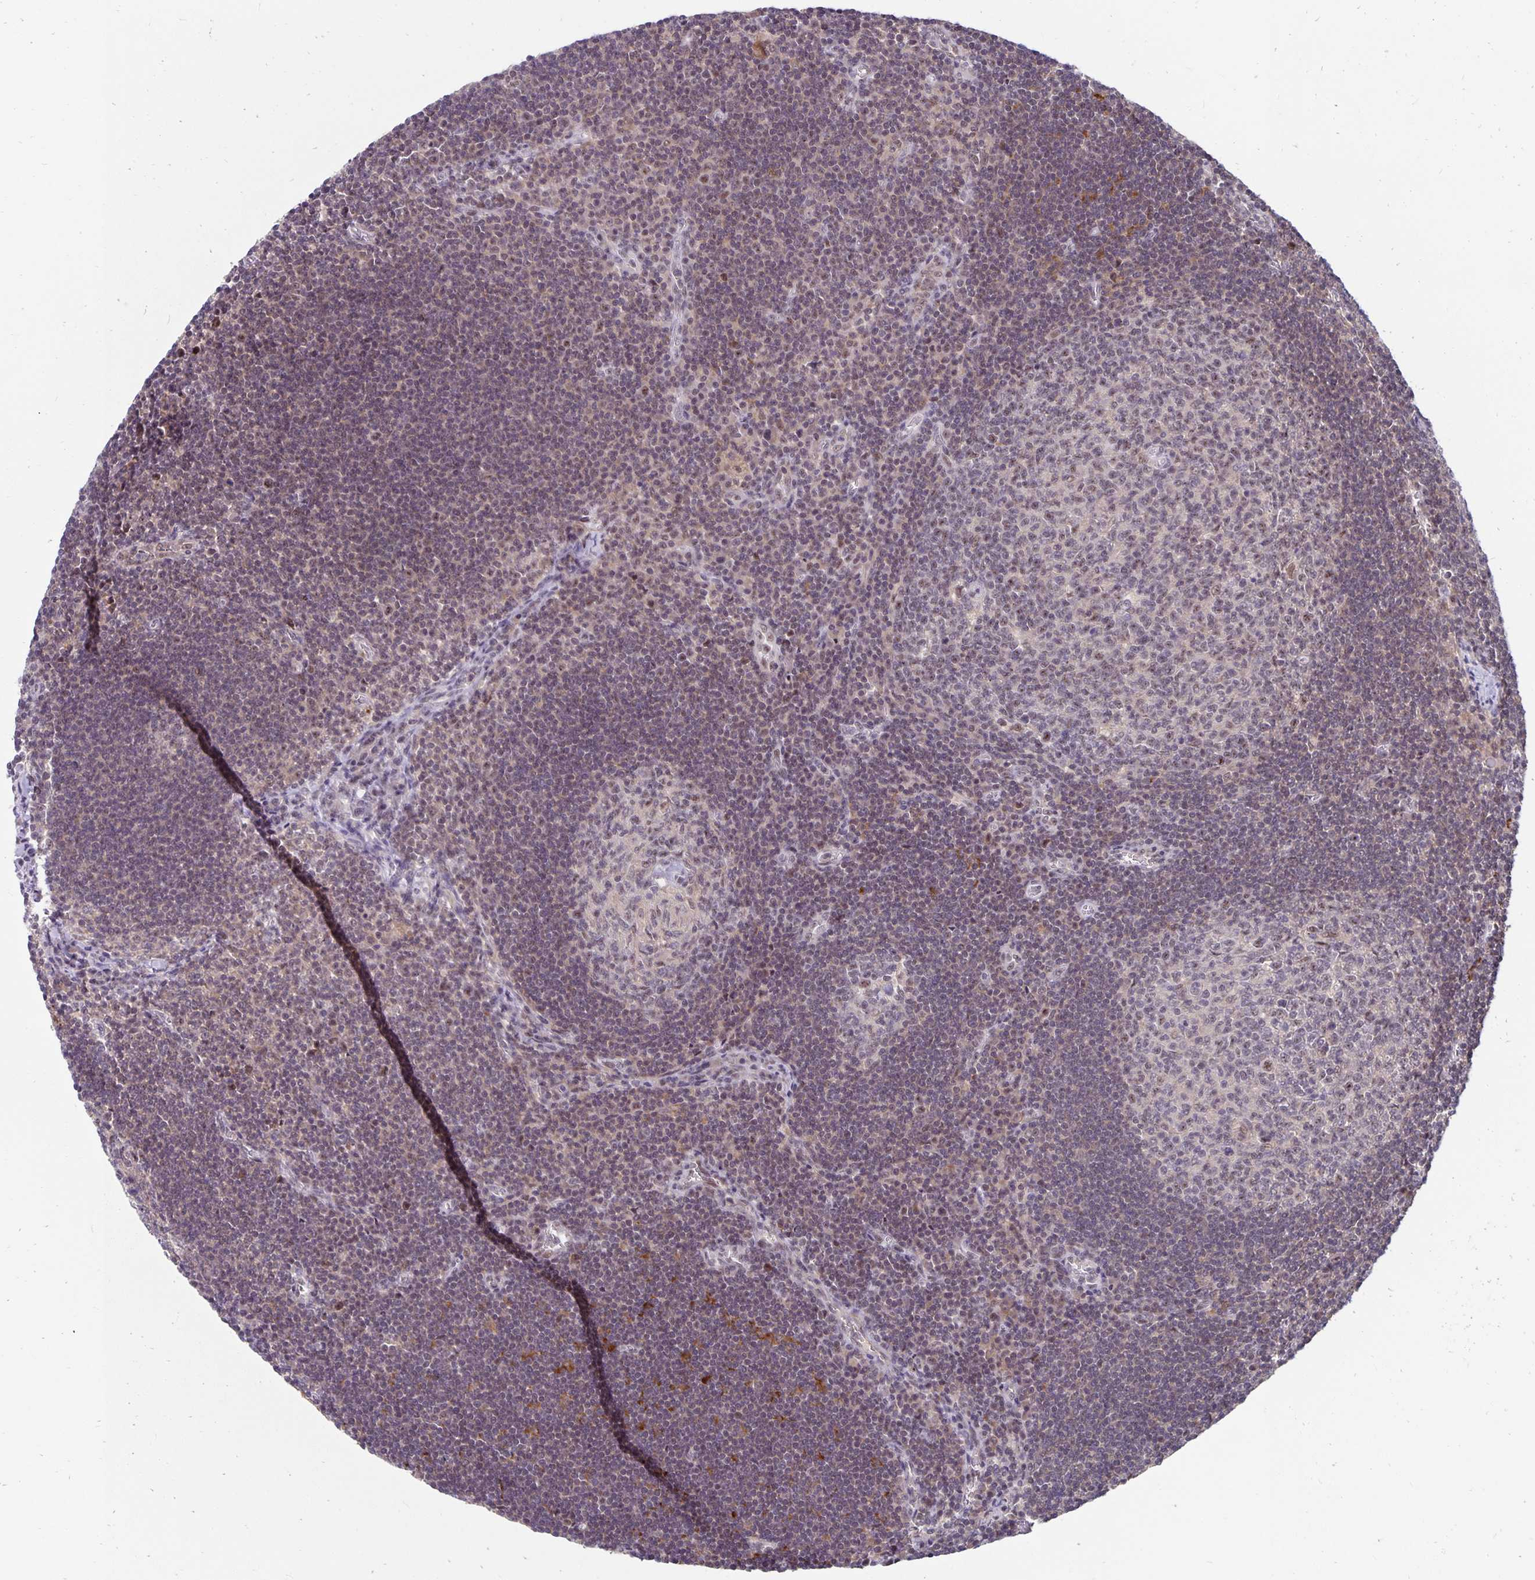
{"staining": {"intensity": "weak", "quantity": "<25%", "location": "nuclear"}, "tissue": "lymph node", "cell_type": "Germinal center cells", "image_type": "normal", "snomed": [{"axis": "morphology", "description": "Normal tissue, NOS"}, {"axis": "topography", "description": "Lymph node"}], "caption": "Immunohistochemical staining of unremarkable human lymph node shows no significant positivity in germinal center cells. (DAB immunohistochemistry with hematoxylin counter stain).", "gene": "EXOC6B", "patient": {"sex": "male", "age": 67}}